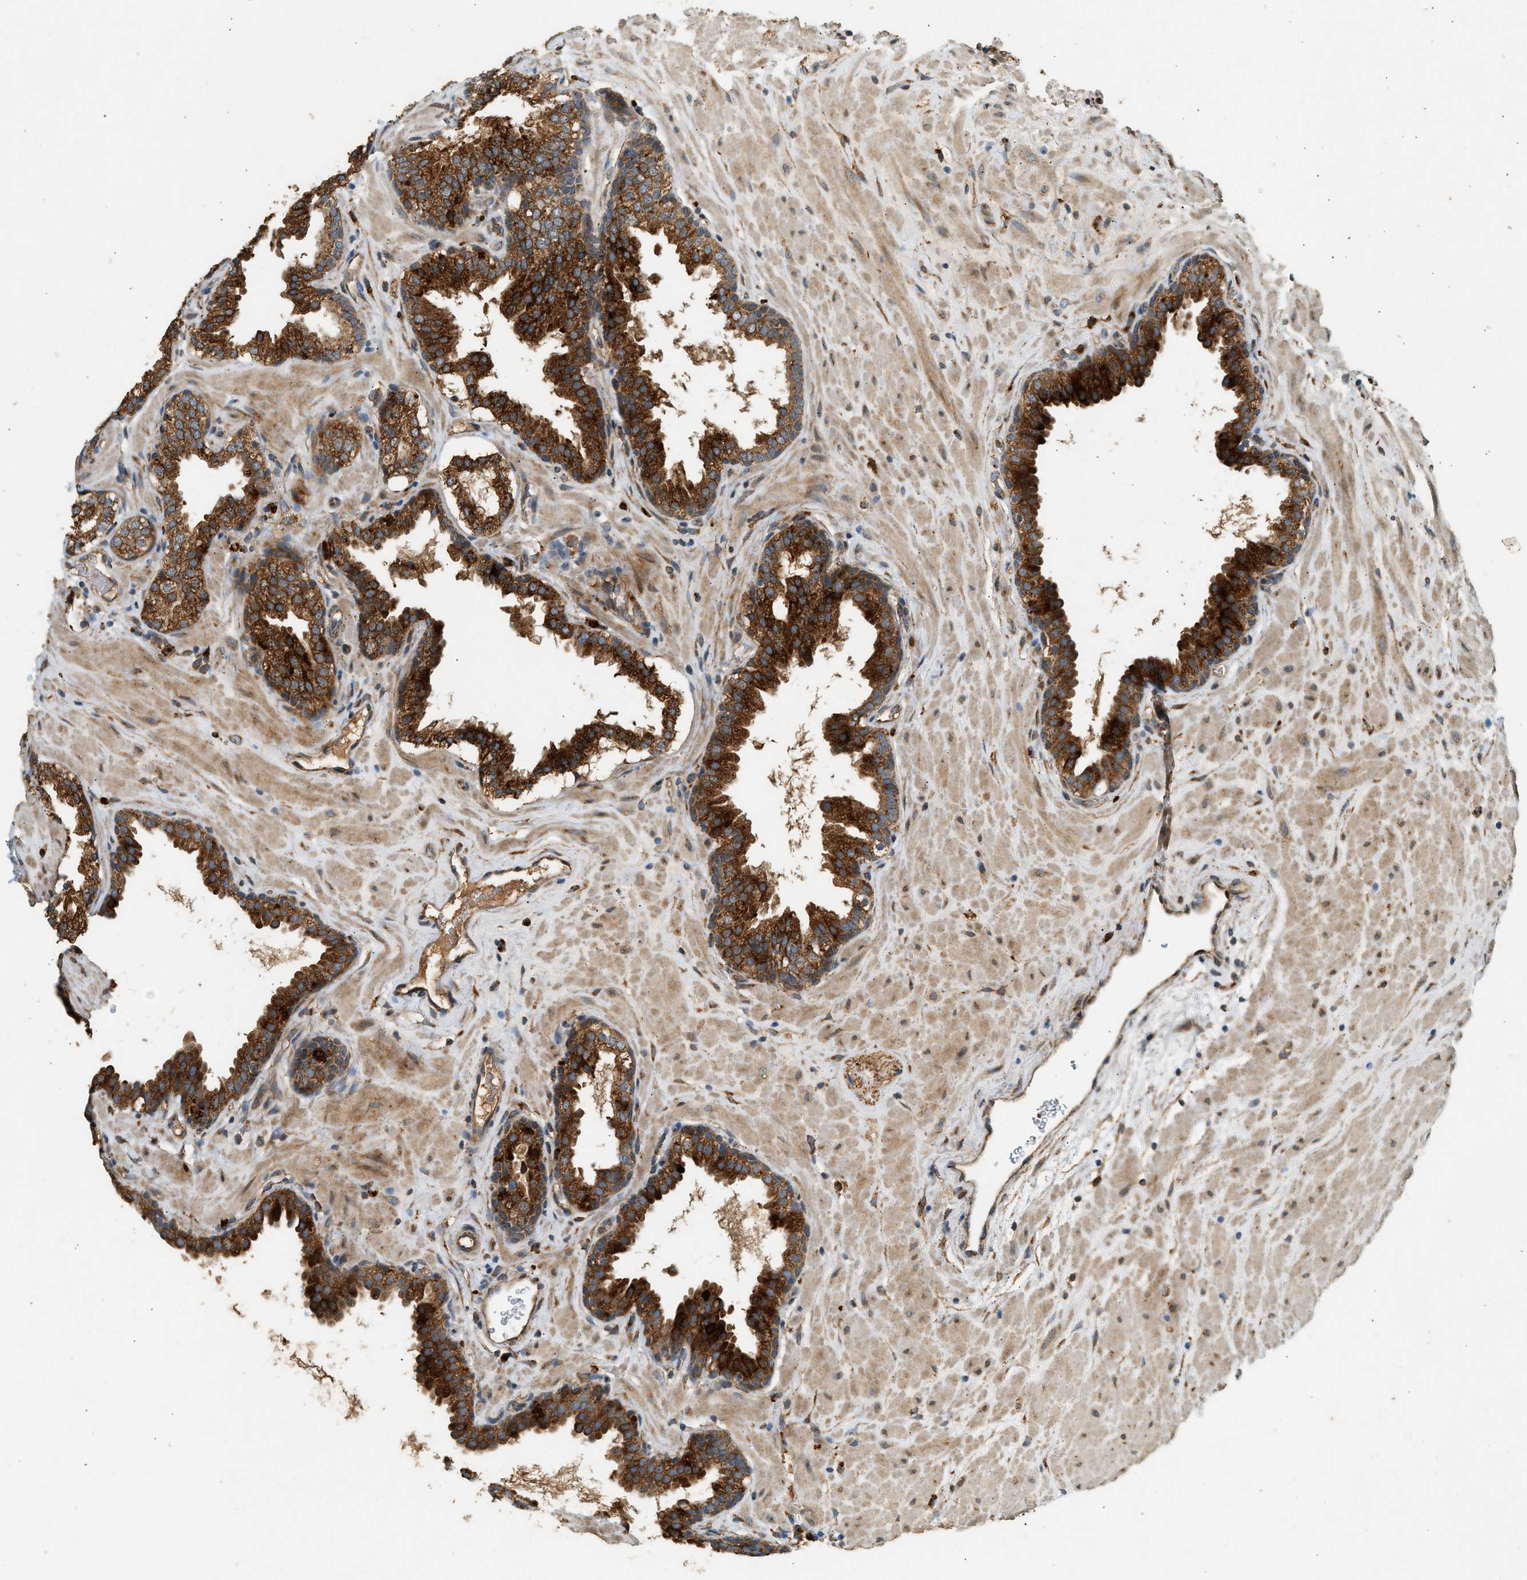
{"staining": {"intensity": "strong", "quantity": ">75%", "location": "cytoplasmic/membranous"}, "tissue": "prostate", "cell_type": "Glandular cells", "image_type": "normal", "snomed": [{"axis": "morphology", "description": "Normal tissue, NOS"}, {"axis": "topography", "description": "Prostate"}], "caption": "IHC (DAB) staining of unremarkable prostate shows strong cytoplasmic/membranous protein expression in about >75% of glandular cells. (Brightfield microscopy of DAB IHC at high magnification).", "gene": "CTSB", "patient": {"sex": "male", "age": 51}}